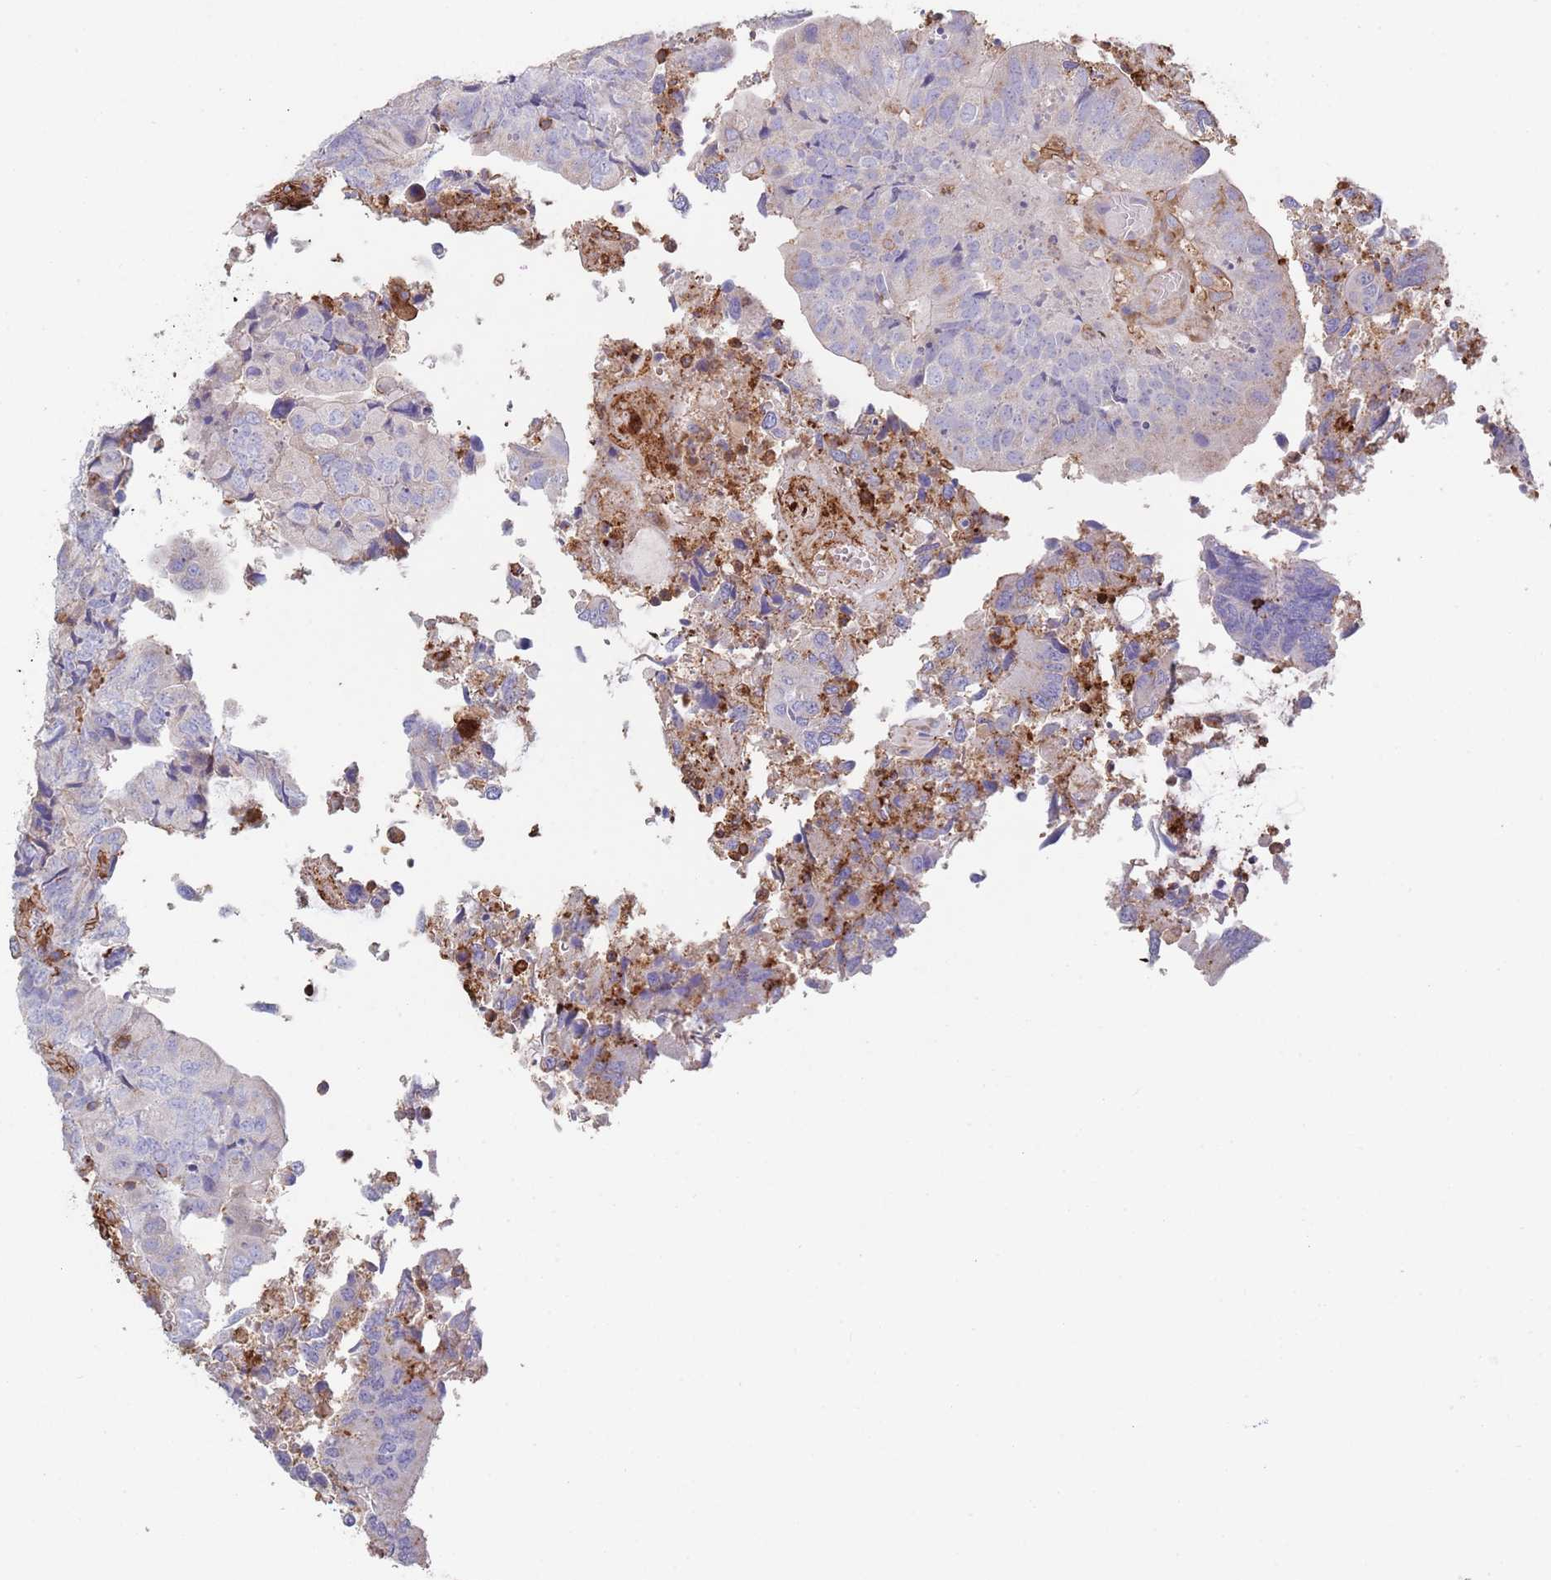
{"staining": {"intensity": "negative", "quantity": "none", "location": "none"}, "tissue": "colorectal cancer", "cell_type": "Tumor cells", "image_type": "cancer", "snomed": [{"axis": "morphology", "description": "Adenocarcinoma, NOS"}, {"axis": "topography", "description": "Colon"}], "caption": "DAB (3,3'-diaminobenzidine) immunohistochemical staining of adenocarcinoma (colorectal) demonstrates no significant staining in tumor cells.", "gene": "RNF144A", "patient": {"sex": "female", "age": 67}}